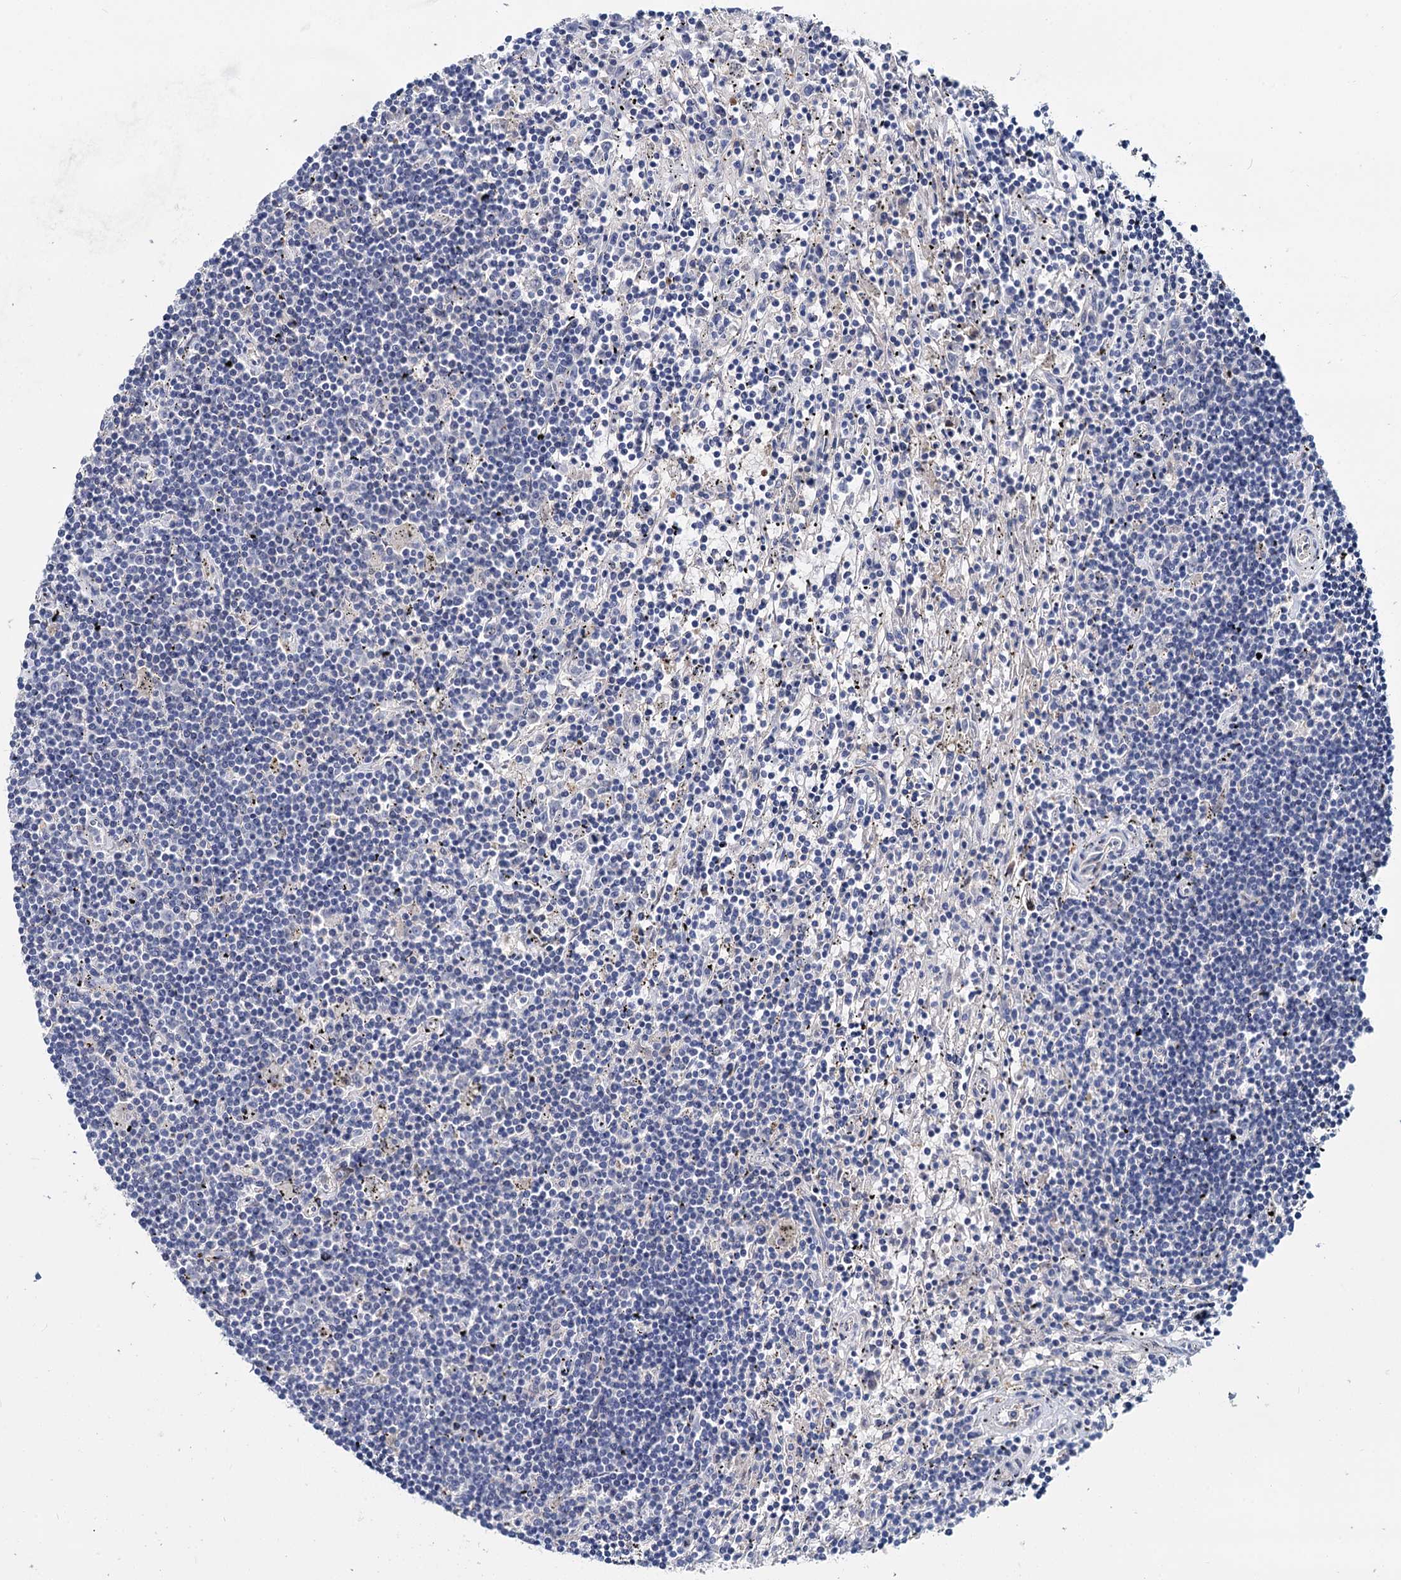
{"staining": {"intensity": "negative", "quantity": "none", "location": "none"}, "tissue": "lymphoma", "cell_type": "Tumor cells", "image_type": "cancer", "snomed": [{"axis": "morphology", "description": "Malignant lymphoma, non-Hodgkin's type, Low grade"}, {"axis": "topography", "description": "Spleen"}], "caption": "A micrograph of human malignant lymphoma, non-Hodgkin's type (low-grade) is negative for staining in tumor cells. Brightfield microscopy of immunohistochemistry stained with DAB (brown) and hematoxylin (blue), captured at high magnification.", "gene": "GSTM3", "patient": {"sex": "male", "age": 76}}